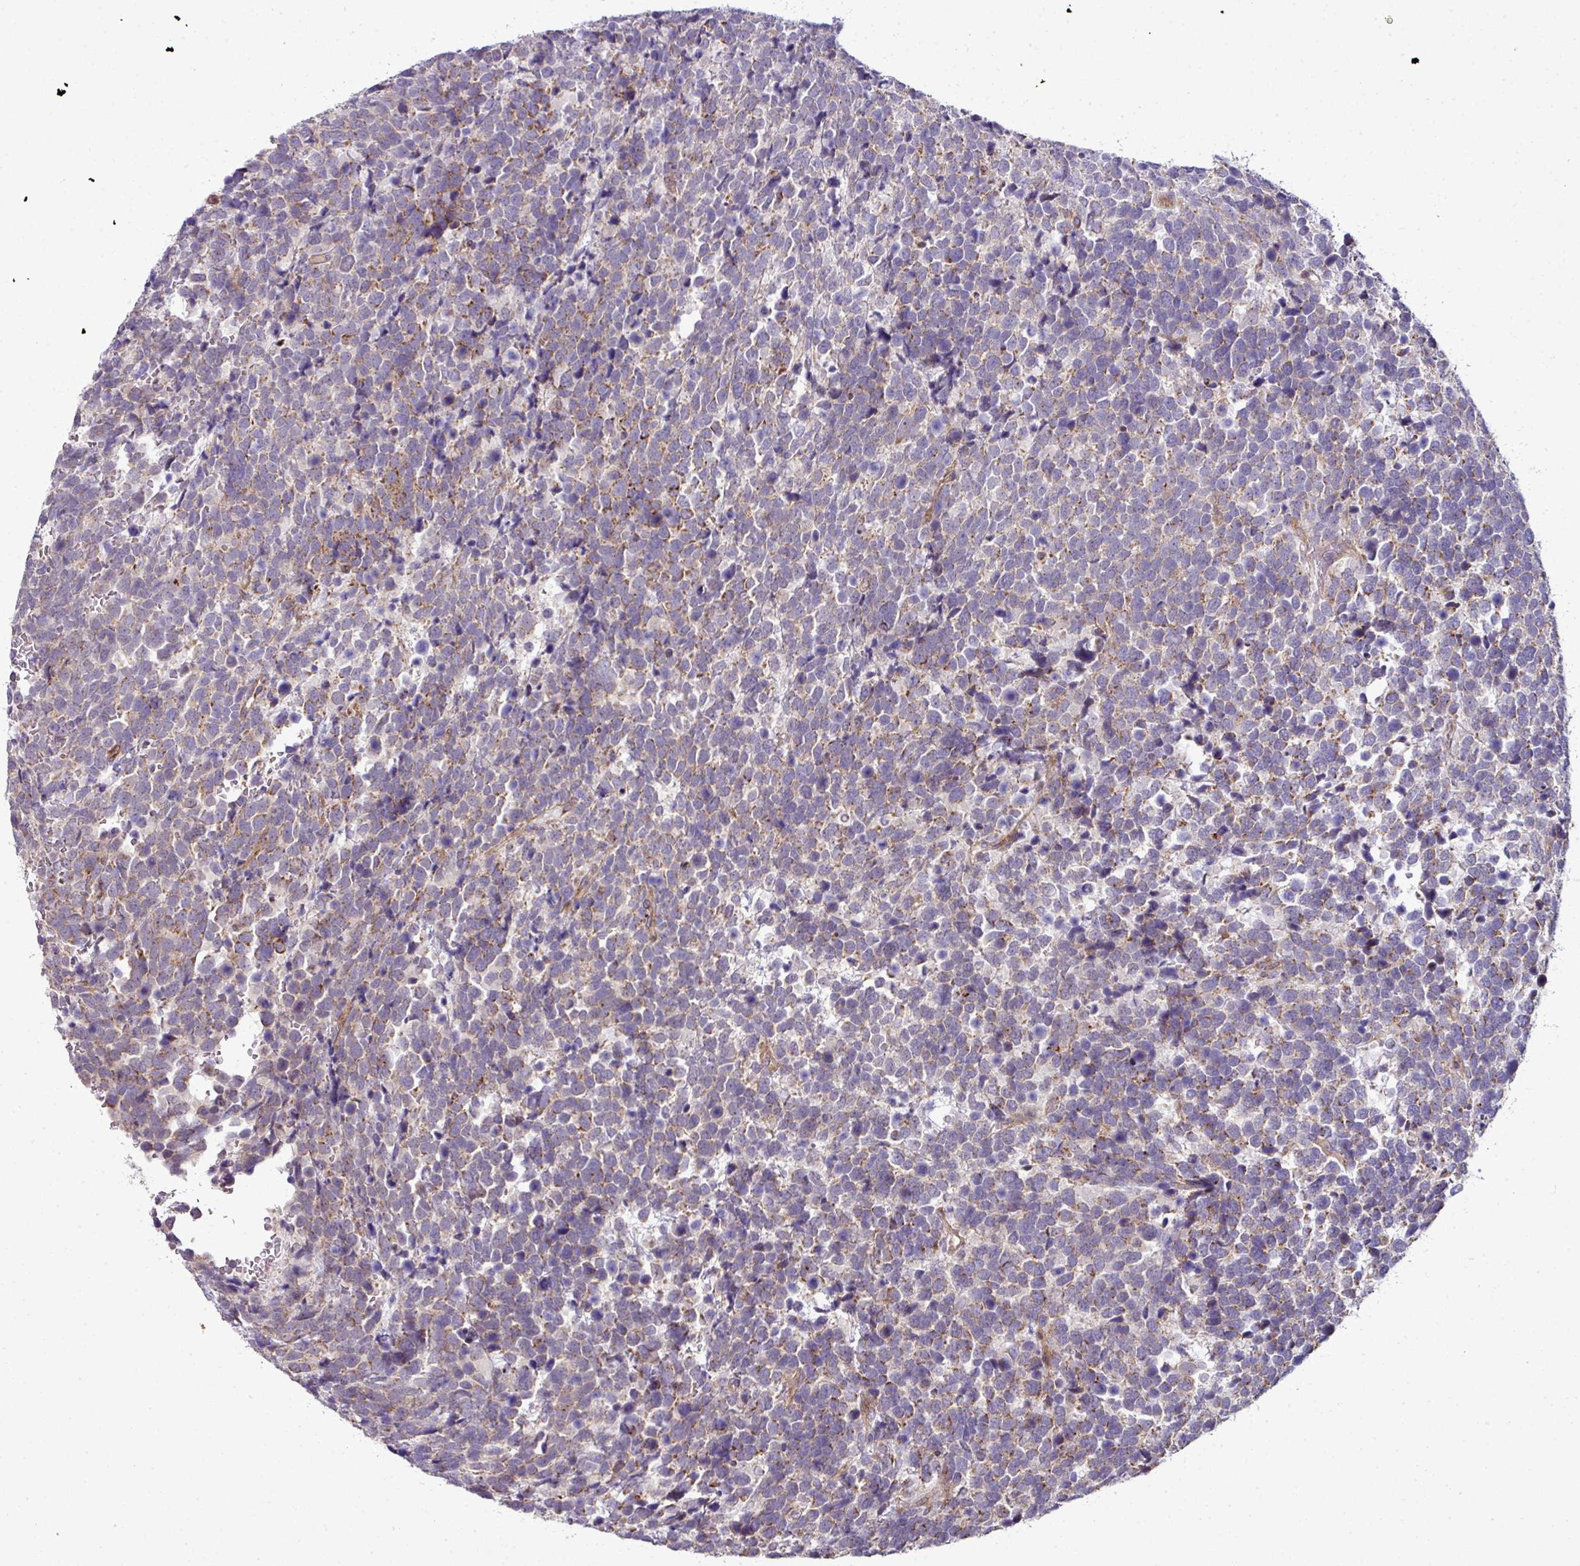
{"staining": {"intensity": "moderate", "quantity": "25%-75%", "location": "cytoplasmic/membranous"}, "tissue": "urothelial cancer", "cell_type": "Tumor cells", "image_type": "cancer", "snomed": [{"axis": "morphology", "description": "Urothelial carcinoma, High grade"}, {"axis": "topography", "description": "Urinary bladder"}], "caption": "Urothelial carcinoma (high-grade) stained with a brown dye displays moderate cytoplasmic/membranous positive positivity in about 25%-75% of tumor cells.", "gene": "TIMMDC1", "patient": {"sex": "female", "age": 82}}